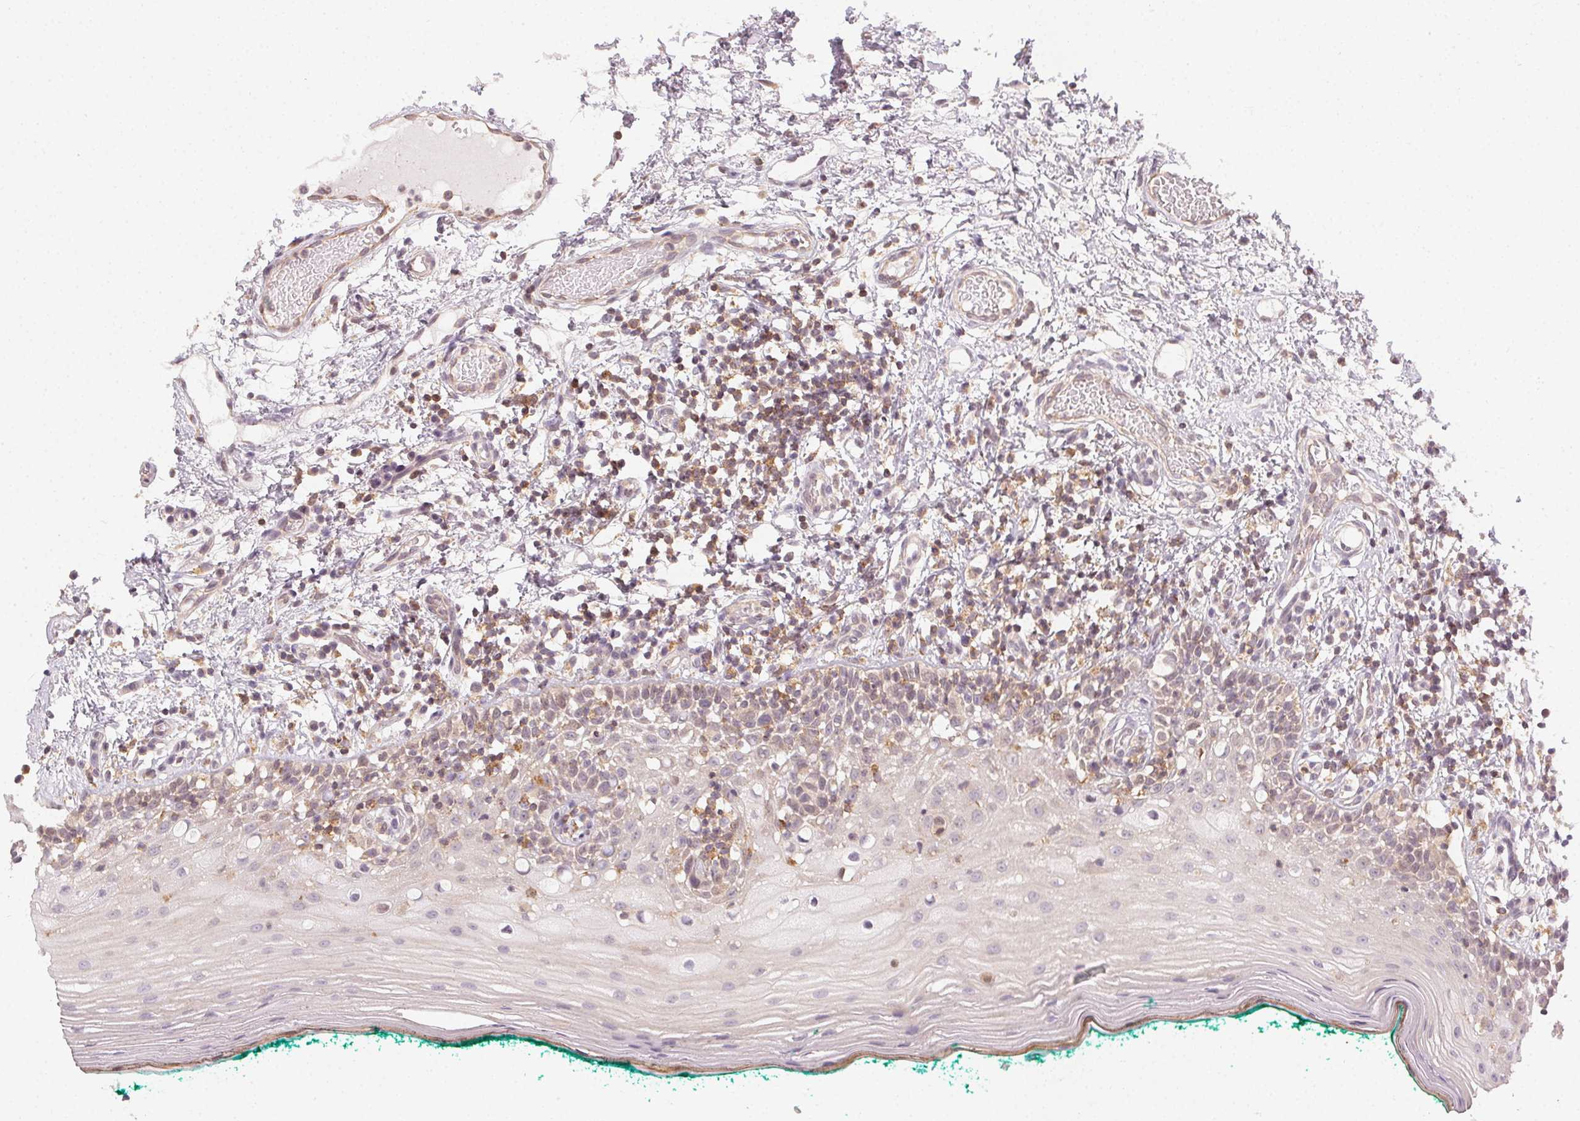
{"staining": {"intensity": "weak", "quantity": "<25%", "location": "cytoplasmic/membranous"}, "tissue": "oral mucosa", "cell_type": "Squamous epithelial cells", "image_type": "normal", "snomed": [{"axis": "morphology", "description": "Normal tissue, NOS"}, {"axis": "topography", "description": "Oral tissue"}], "caption": "Oral mucosa stained for a protein using IHC reveals no expression squamous epithelial cells.", "gene": "NCOA4", "patient": {"sex": "female", "age": 83}}